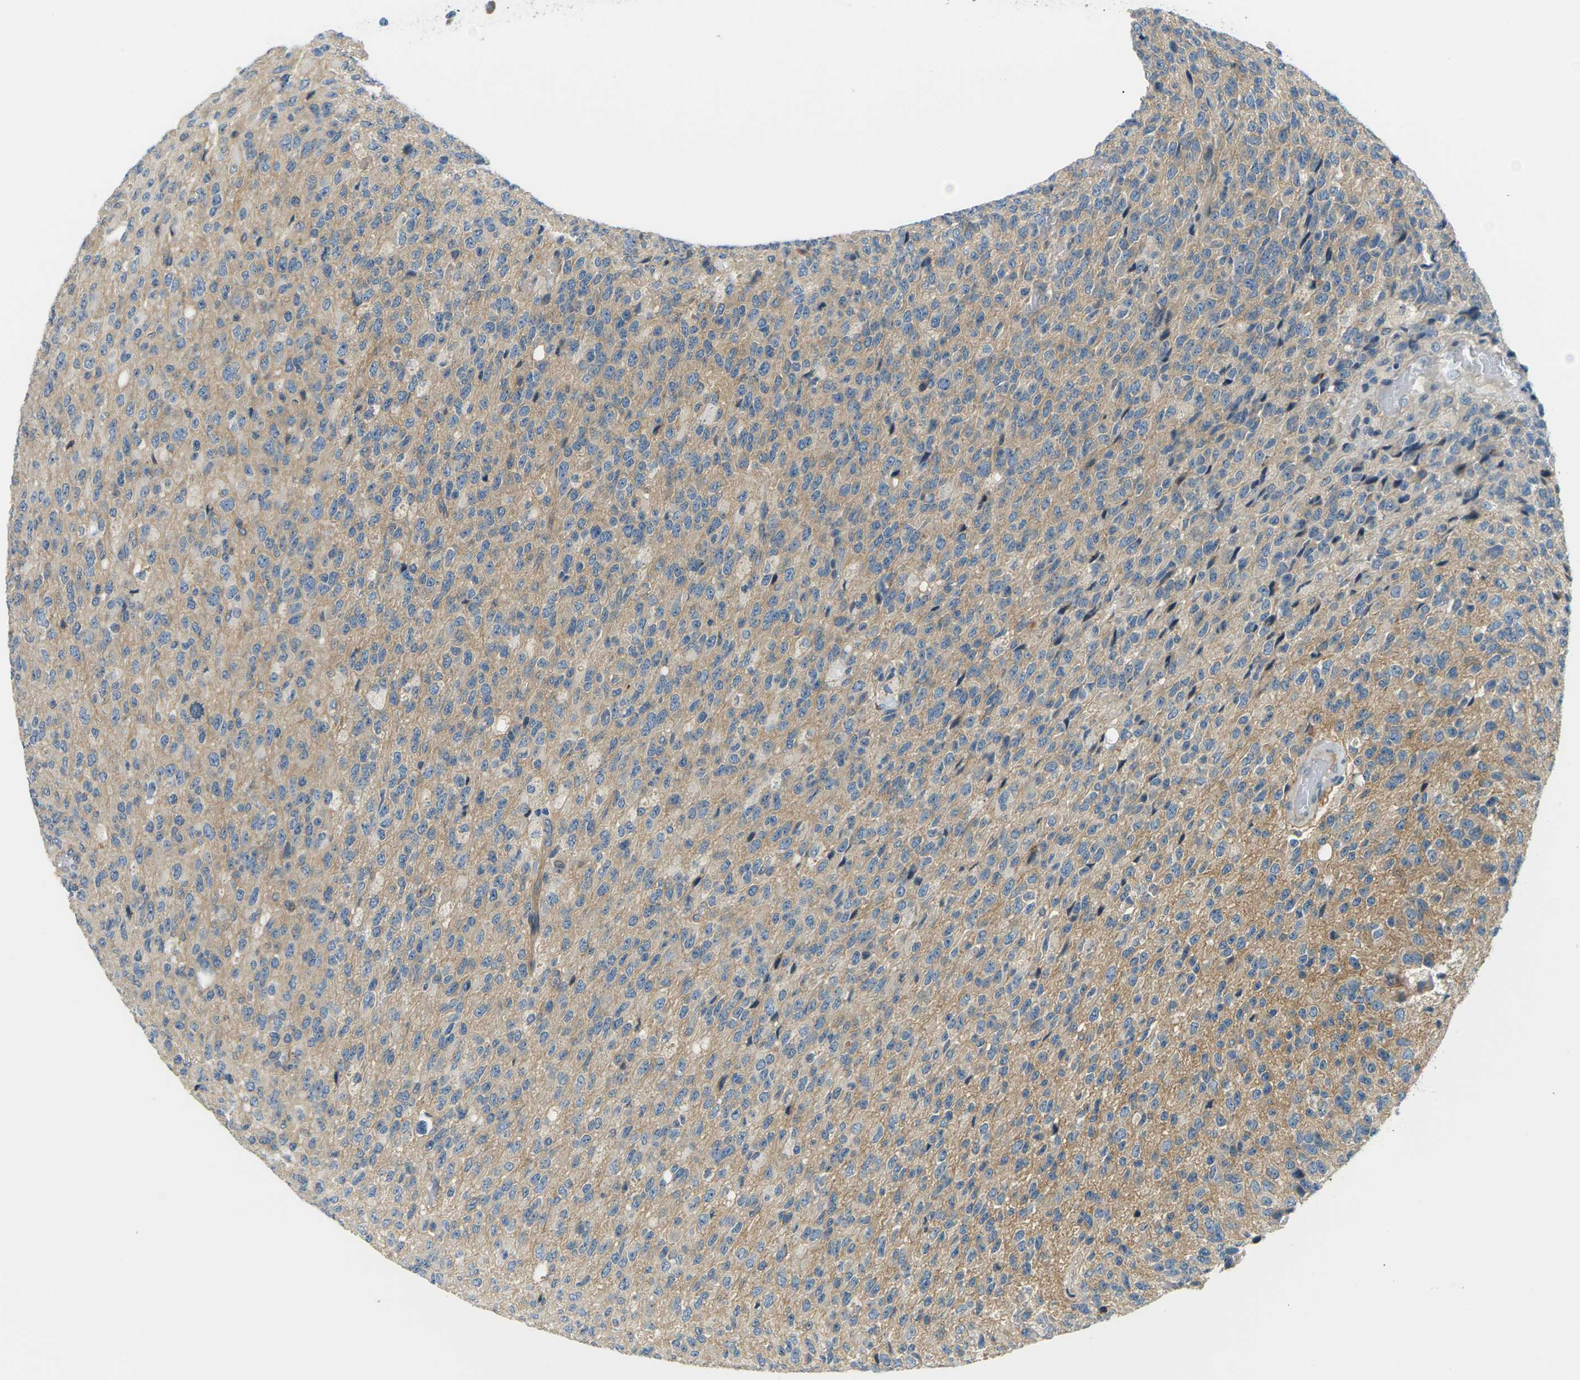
{"staining": {"intensity": "weak", "quantity": "25%-75%", "location": "cytoplasmic/membranous"}, "tissue": "glioma", "cell_type": "Tumor cells", "image_type": "cancer", "snomed": [{"axis": "morphology", "description": "Glioma, malignant, High grade"}, {"axis": "topography", "description": "pancreas cauda"}], "caption": "Malignant glioma (high-grade) stained with DAB (3,3'-diaminobenzidine) immunohistochemistry displays low levels of weak cytoplasmic/membranous expression in about 25%-75% of tumor cells. The staining was performed using DAB (3,3'-diaminobenzidine) to visualize the protein expression in brown, while the nuclei were stained in blue with hematoxylin (Magnification: 20x).", "gene": "SLC13A3", "patient": {"sex": "male", "age": 60}}